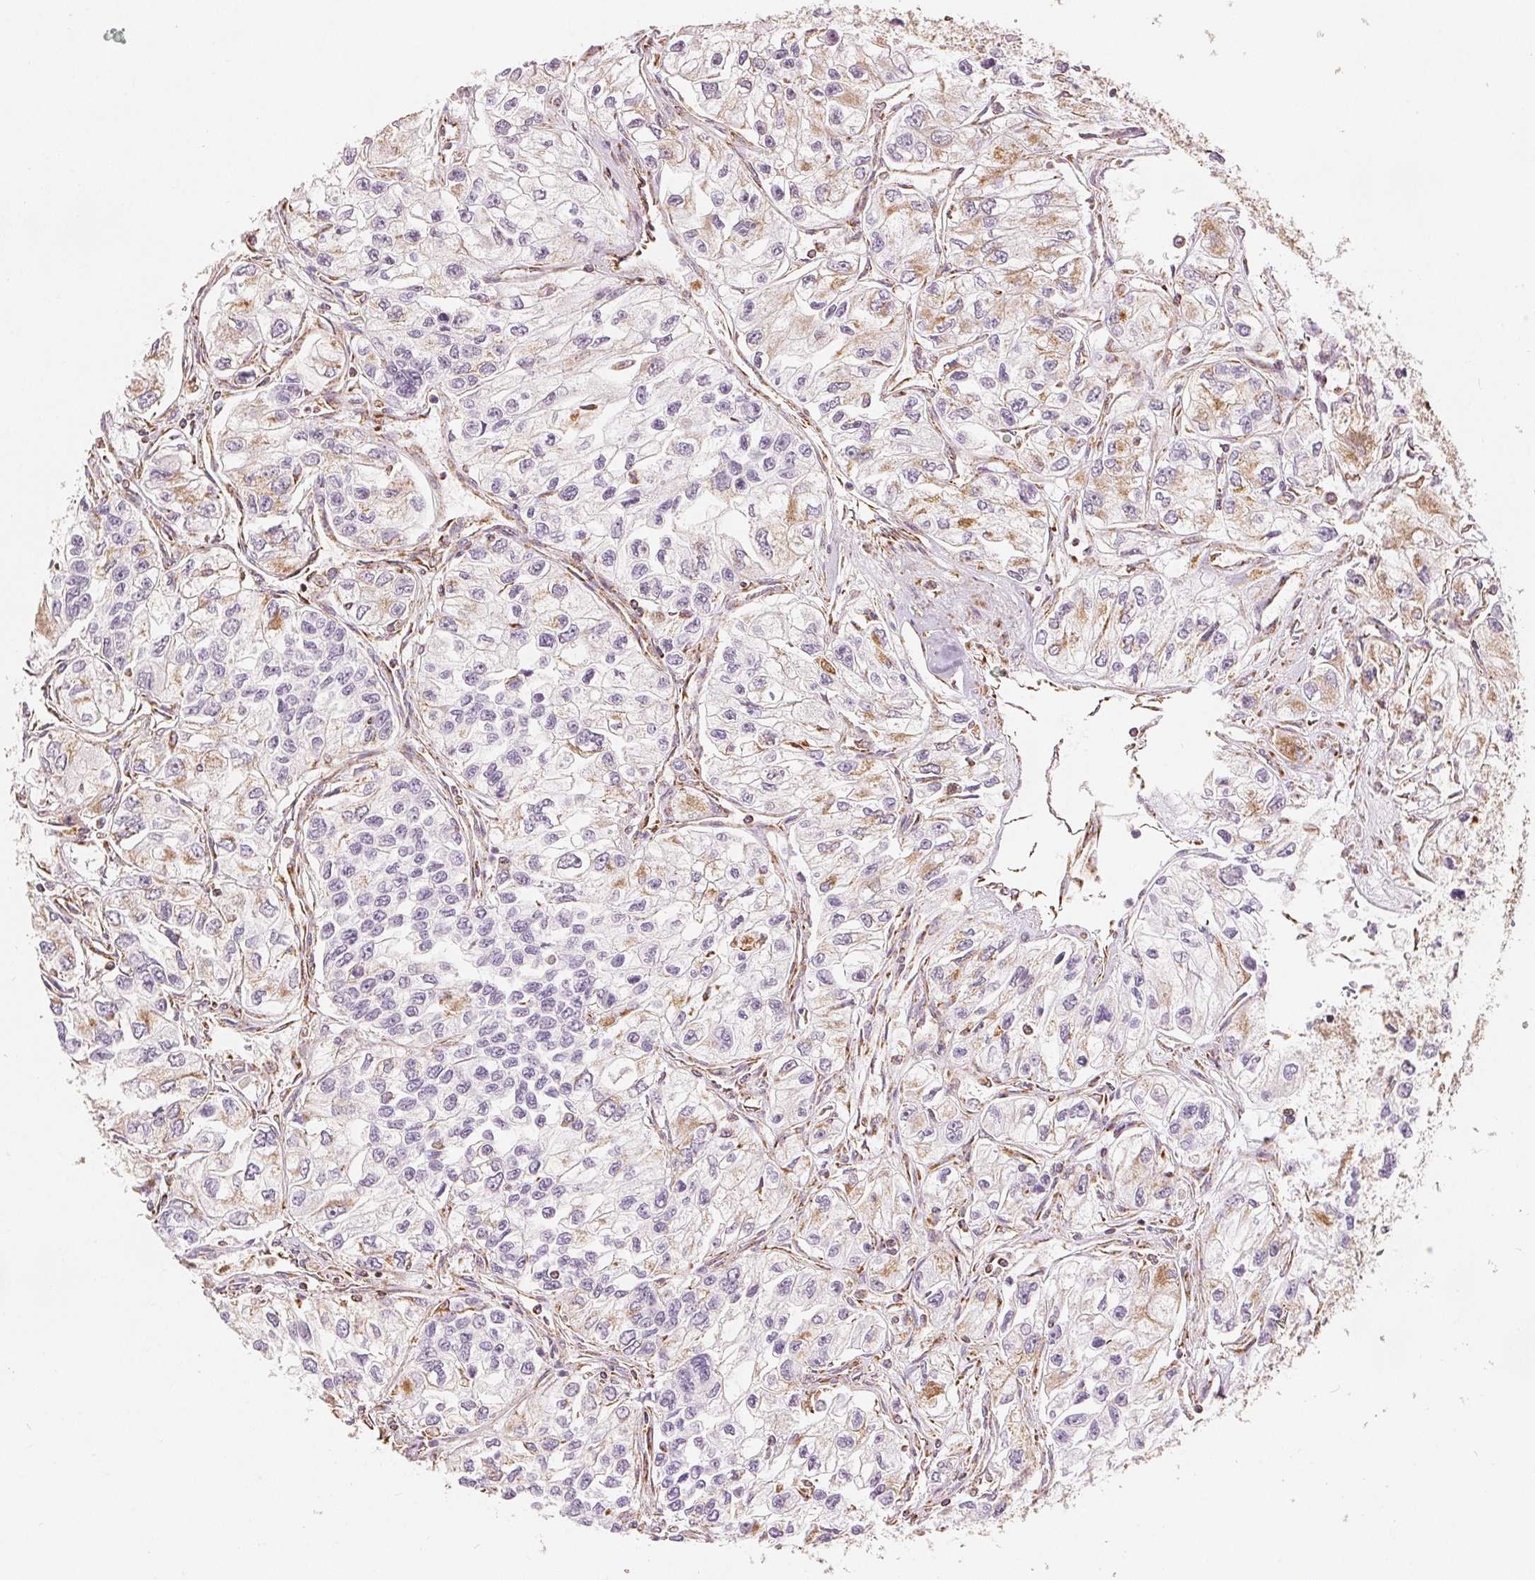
{"staining": {"intensity": "moderate", "quantity": "<25%", "location": "cytoplasmic/membranous"}, "tissue": "renal cancer", "cell_type": "Tumor cells", "image_type": "cancer", "snomed": [{"axis": "morphology", "description": "Adenocarcinoma, NOS"}, {"axis": "topography", "description": "Kidney"}], "caption": "Renal cancer (adenocarcinoma) stained with DAB (3,3'-diaminobenzidine) immunohistochemistry shows low levels of moderate cytoplasmic/membranous expression in approximately <25% of tumor cells.", "gene": "SDHB", "patient": {"sex": "female", "age": 59}}